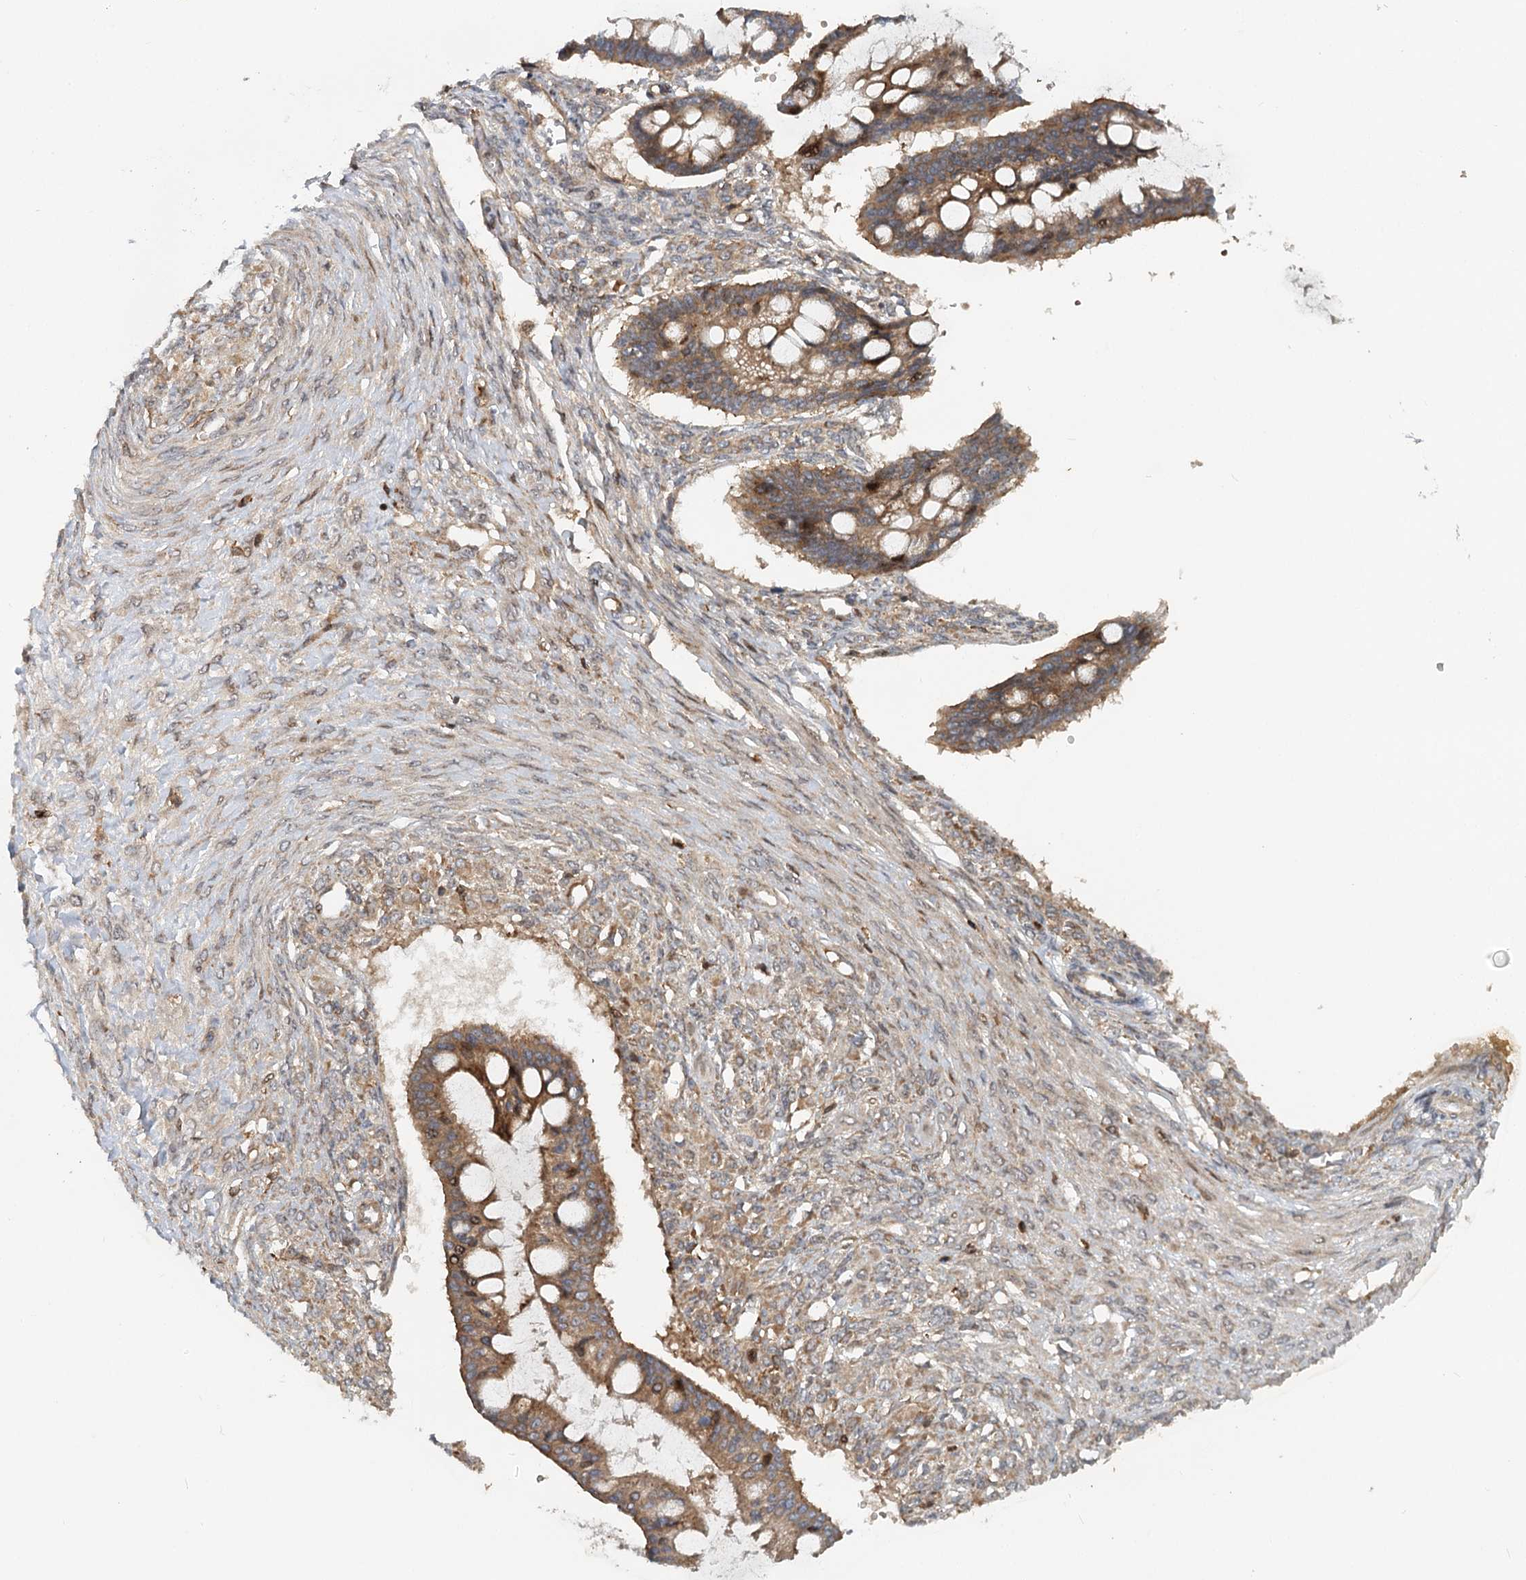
{"staining": {"intensity": "moderate", "quantity": ">75%", "location": "cytoplasmic/membranous"}, "tissue": "ovarian cancer", "cell_type": "Tumor cells", "image_type": "cancer", "snomed": [{"axis": "morphology", "description": "Cystadenocarcinoma, mucinous, NOS"}, {"axis": "topography", "description": "Ovary"}], "caption": "This is an image of immunohistochemistry staining of ovarian cancer (mucinous cystadenocarcinoma), which shows moderate expression in the cytoplasmic/membranous of tumor cells.", "gene": "RNF111", "patient": {"sex": "female", "age": 73}}